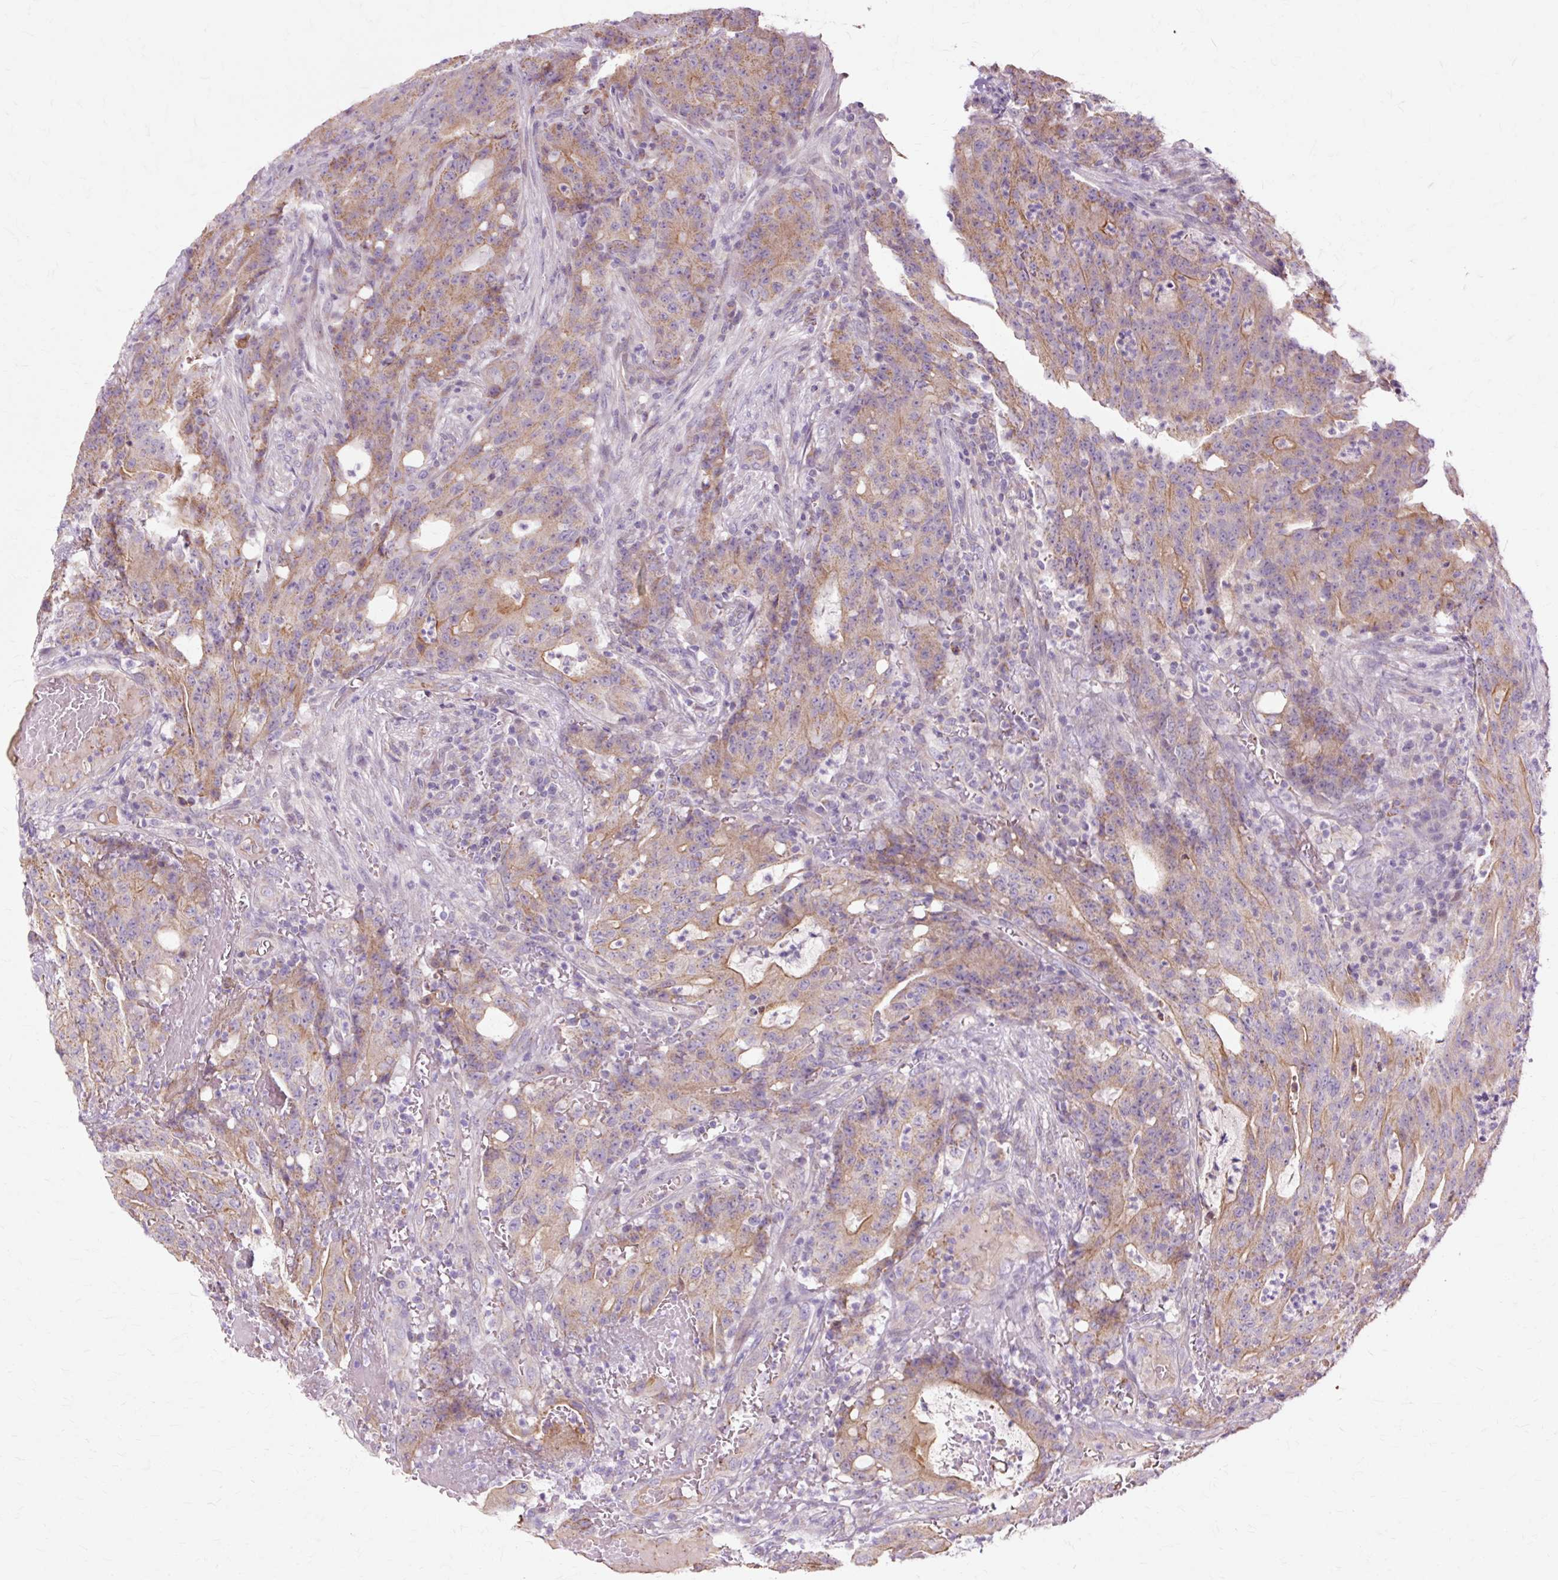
{"staining": {"intensity": "moderate", "quantity": ">75%", "location": "cytoplasmic/membranous"}, "tissue": "colorectal cancer", "cell_type": "Tumor cells", "image_type": "cancer", "snomed": [{"axis": "morphology", "description": "Adenocarcinoma, NOS"}, {"axis": "topography", "description": "Colon"}], "caption": "Immunohistochemical staining of human colorectal adenocarcinoma demonstrates medium levels of moderate cytoplasmic/membranous positivity in approximately >75% of tumor cells.", "gene": "PDZD2", "patient": {"sex": "male", "age": 83}}